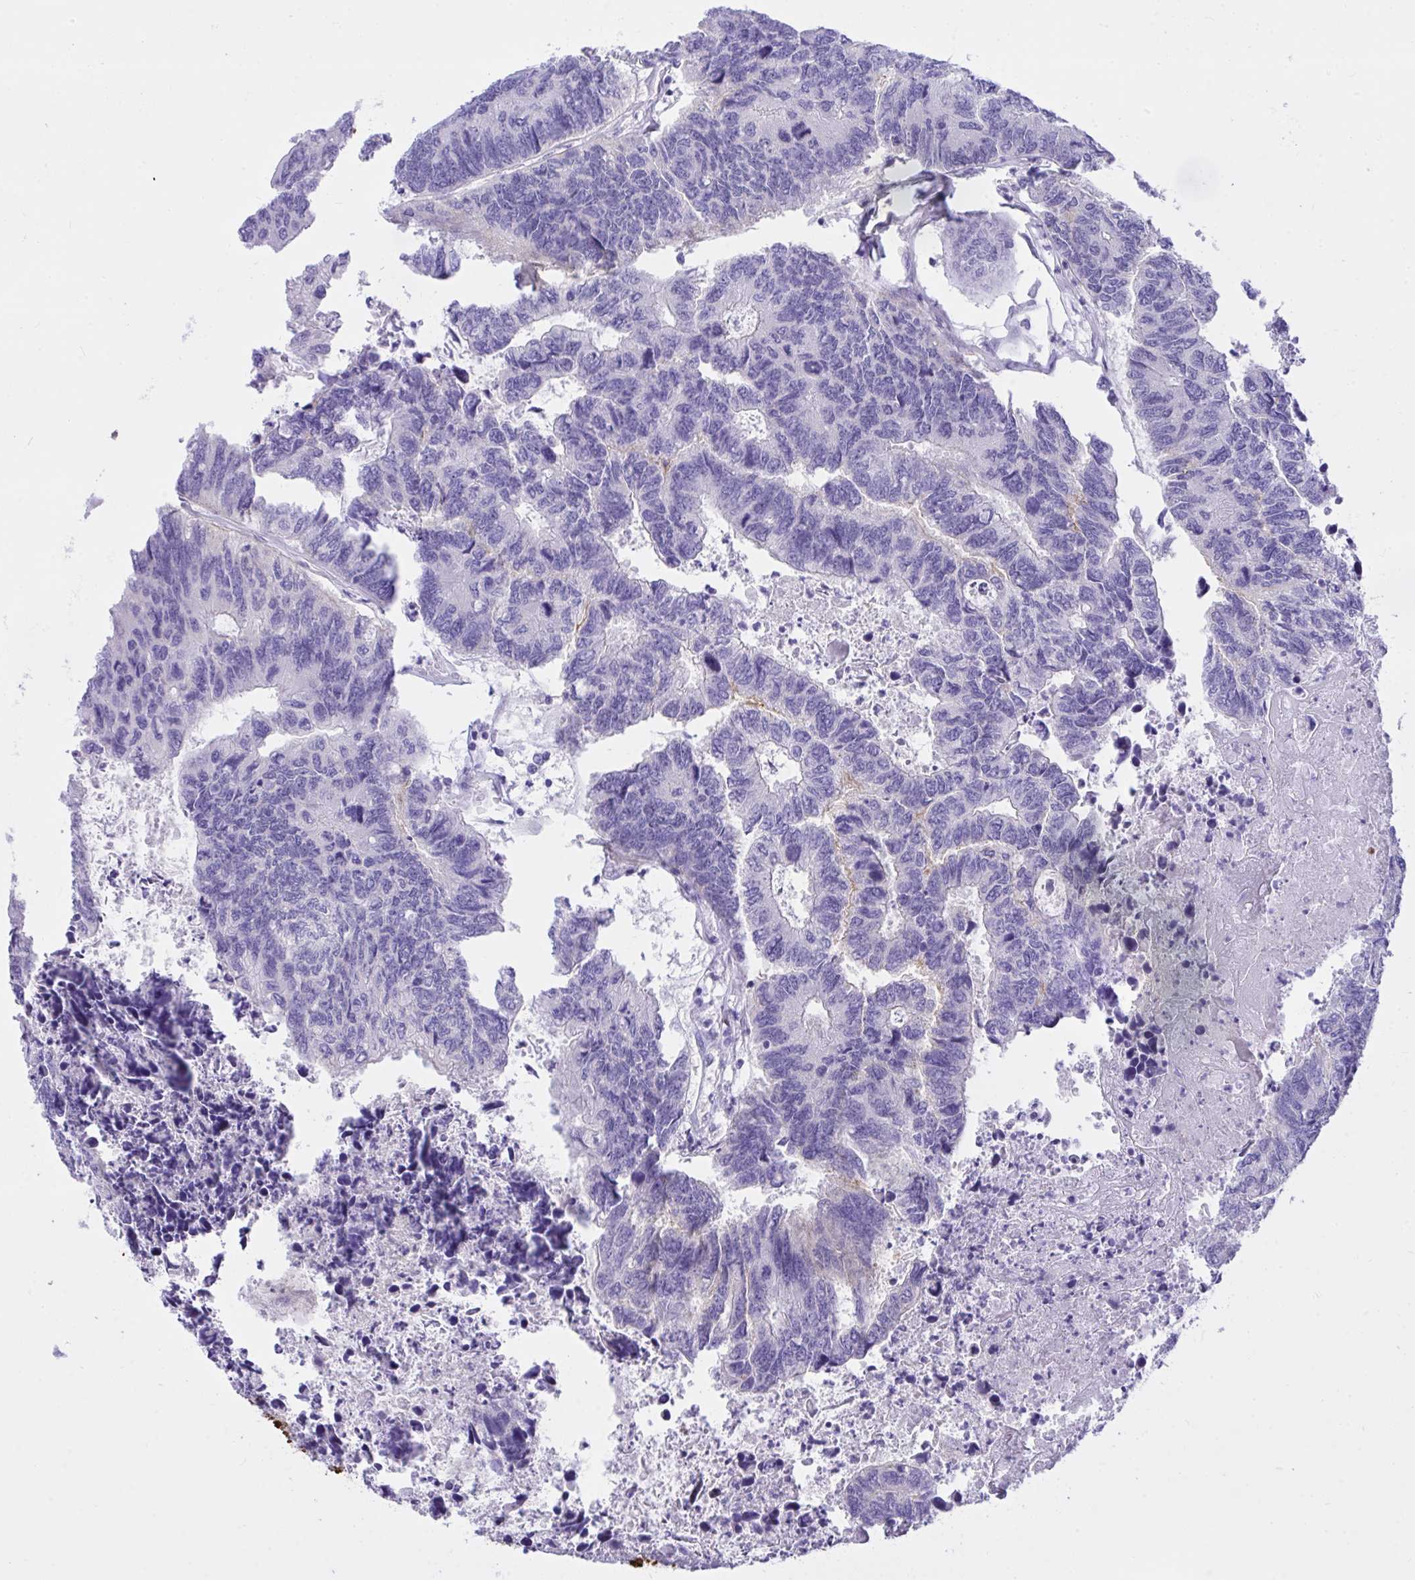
{"staining": {"intensity": "negative", "quantity": "none", "location": "none"}, "tissue": "colorectal cancer", "cell_type": "Tumor cells", "image_type": "cancer", "snomed": [{"axis": "morphology", "description": "Adenocarcinoma, NOS"}, {"axis": "topography", "description": "Colon"}], "caption": "There is no significant positivity in tumor cells of adenocarcinoma (colorectal).", "gene": "TLN2", "patient": {"sex": "female", "age": 67}}